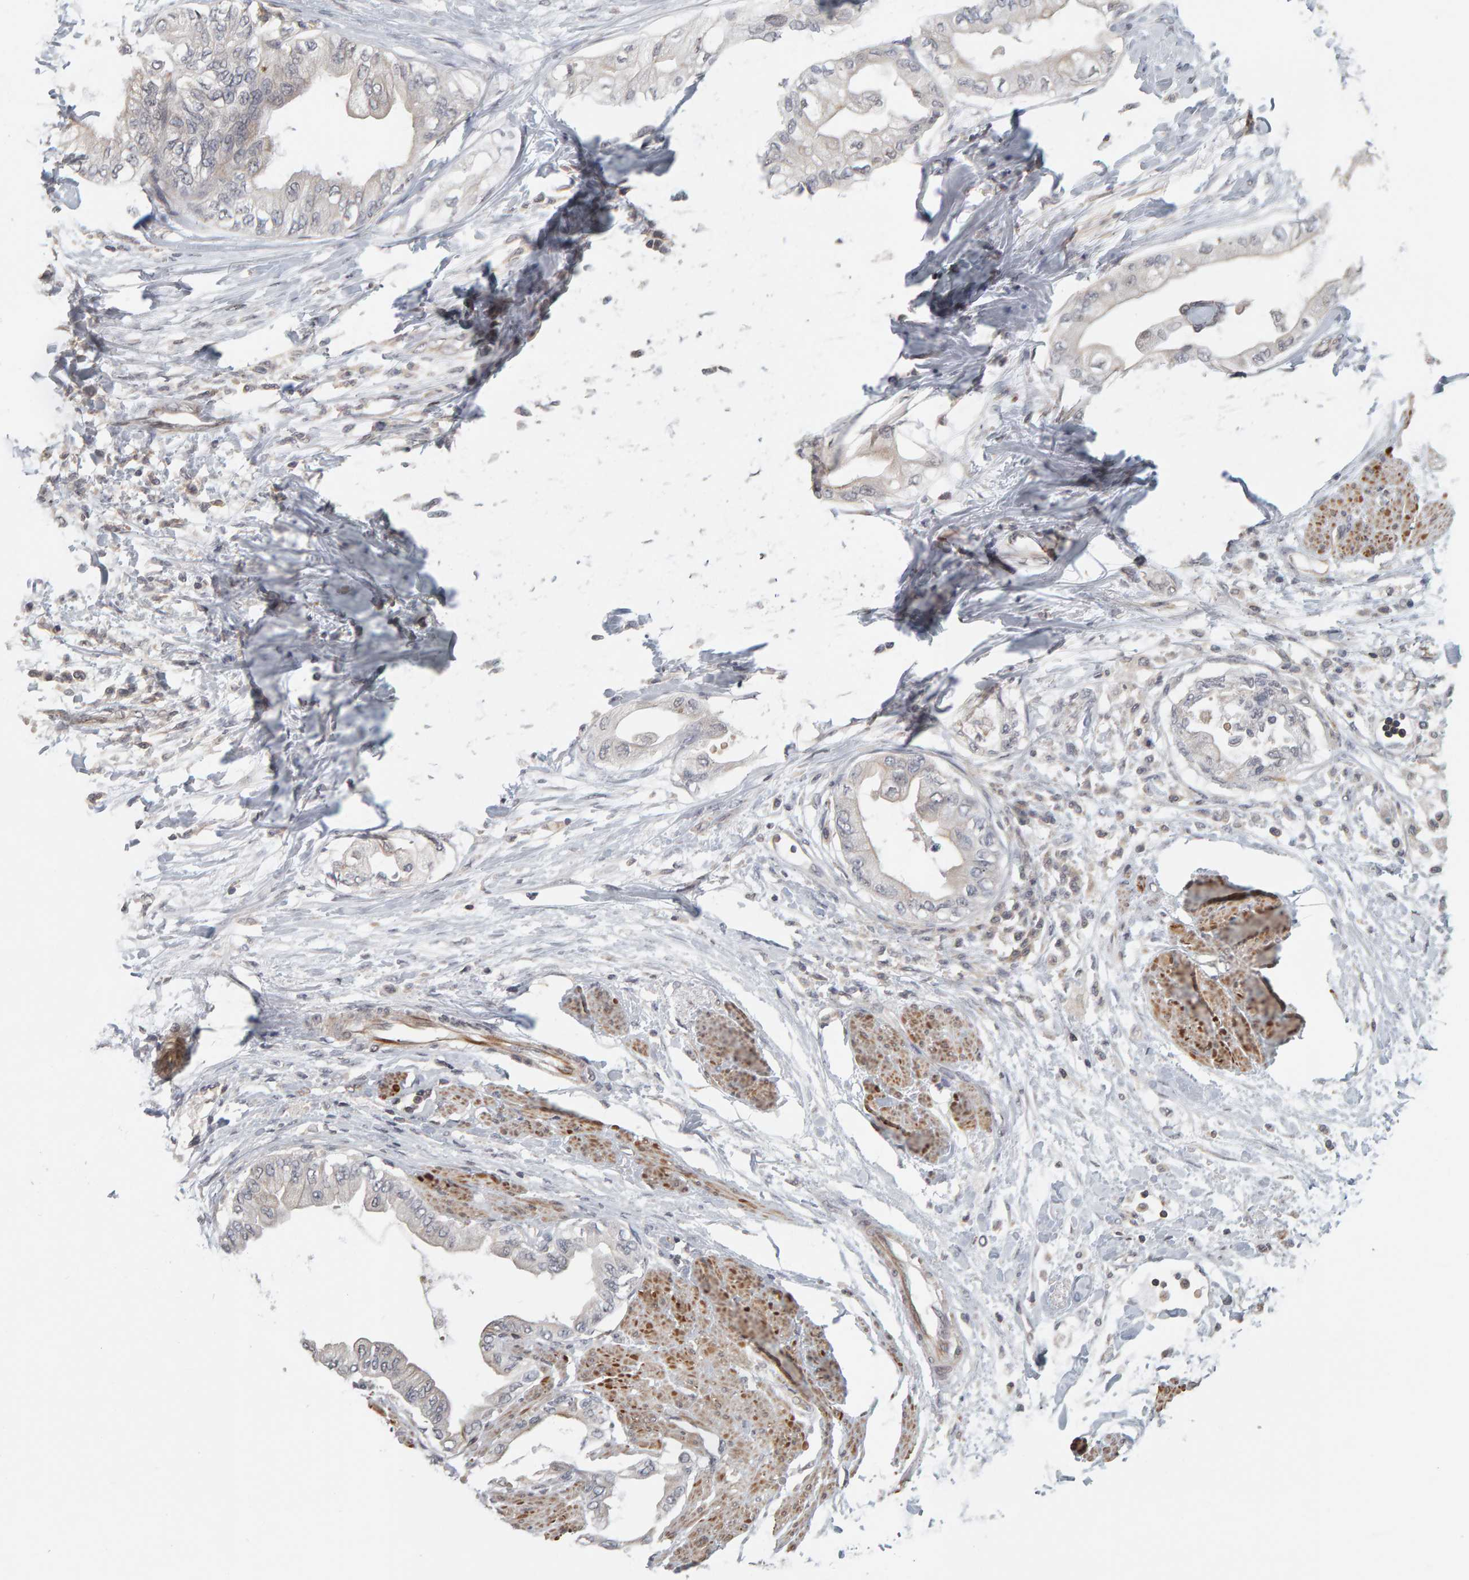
{"staining": {"intensity": "negative", "quantity": "none", "location": "none"}, "tissue": "pancreatic cancer", "cell_type": "Tumor cells", "image_type": "cancer", "snomed": [{"axis": "morphology", "description": "Normal tissue, NOS"}, {"axis": "morphology", "description": "Adenocarcinoma, NOS"}, {"axis": "topography", "description": "Pancreas"}, {"axis": "topography", "description": "Duodenum"}], "caption": "Photomicrograph shows no protein expression in tumor cells of pancreatic adenocarcinoma tissue.", "gene": "TEFM", "patient": {"sex": "female", "age": 60}}